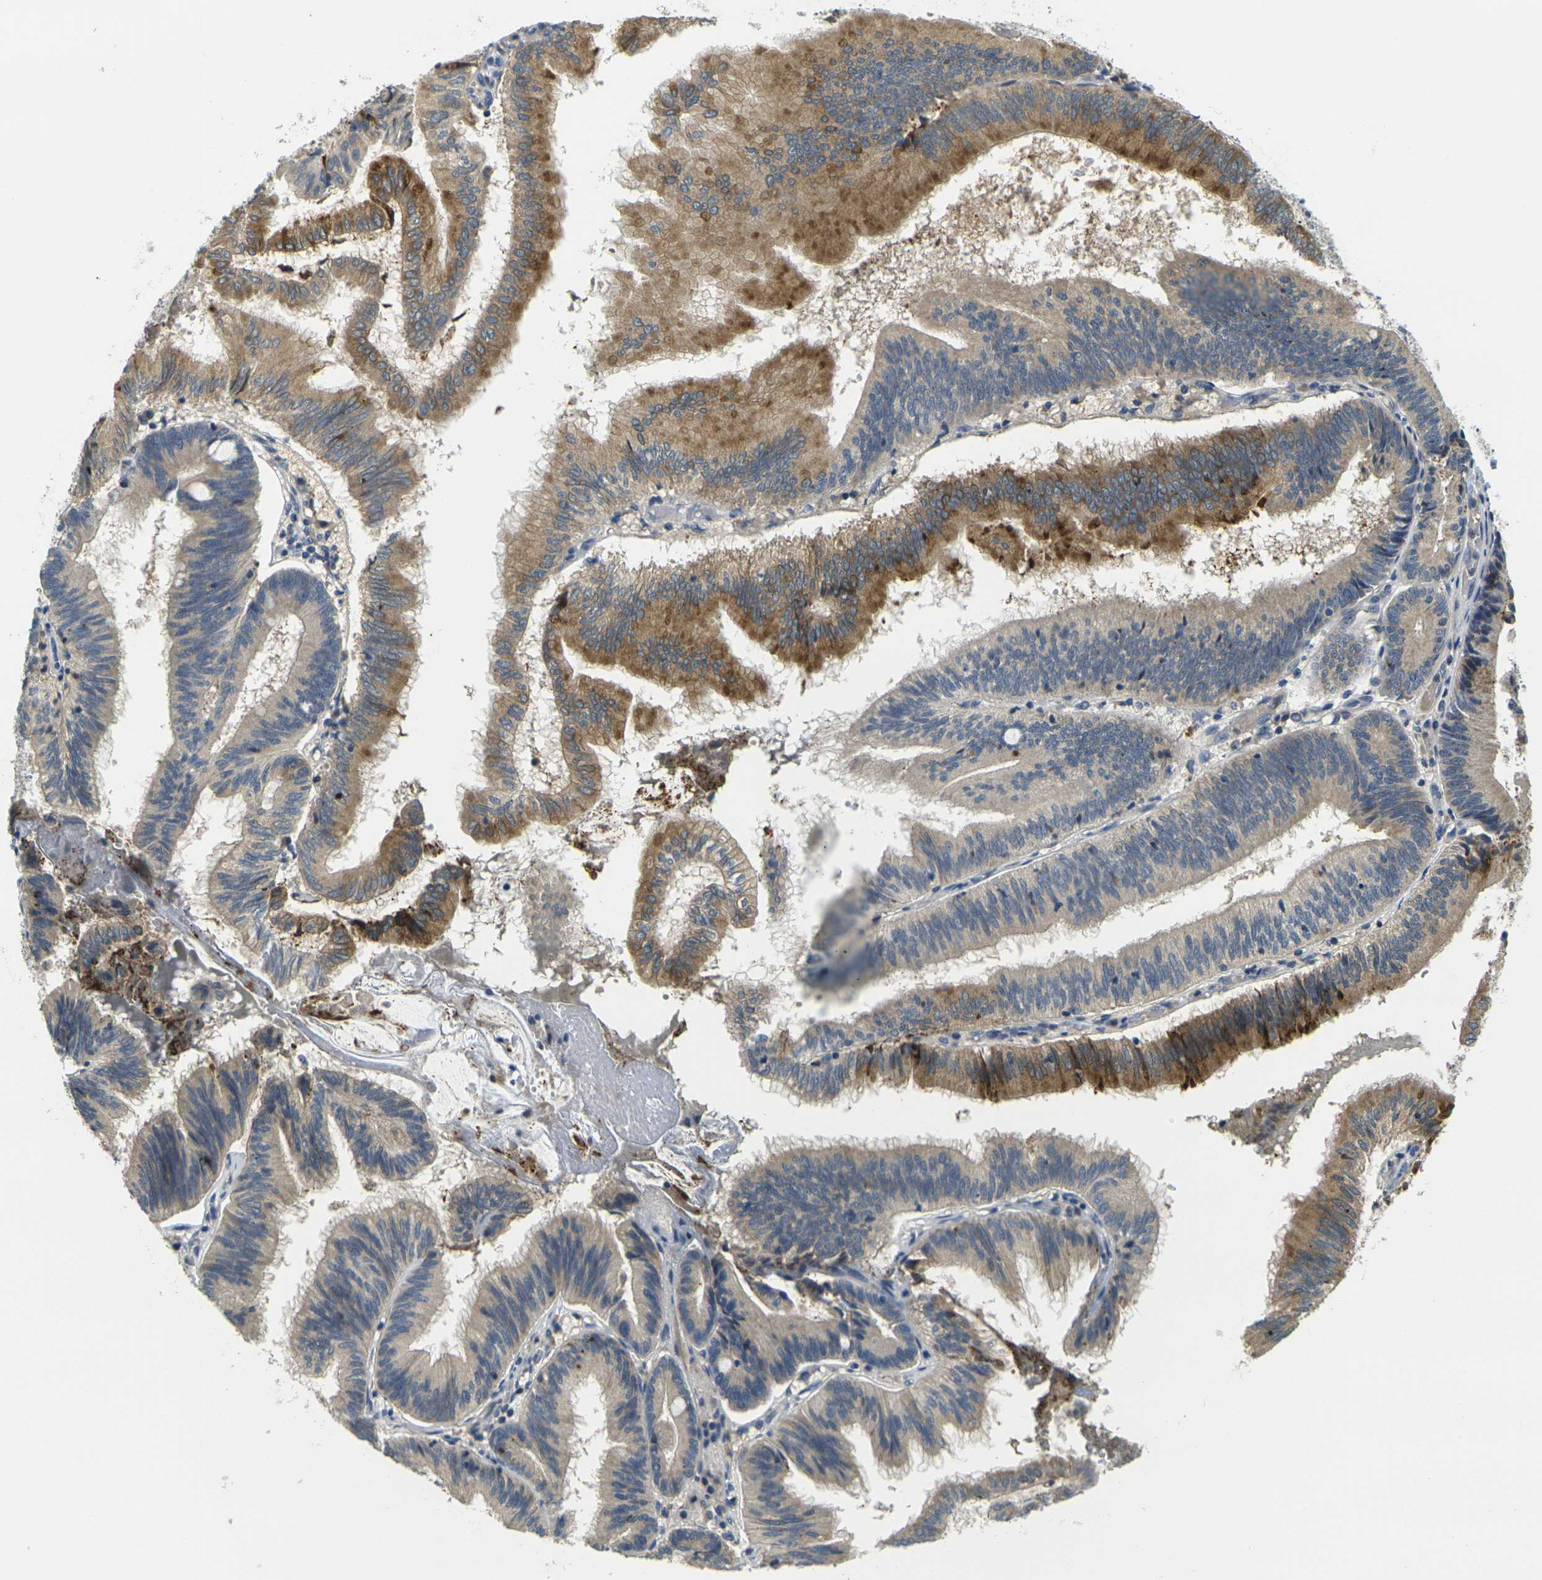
{"staining": {"intensity": "moderate", "quantity": ">75%", "location": "cytoplasmic/membranous"}, "tissue": "pancreatic cancer", "cell_type": "Tumor cells", "image_type": "cancer", "snomed": [{"axis": "morphology", "description": "Adenocarcinoma, NOS"}, {"axis": "topography", "description": "Pancreas"}], "caption": "This micrograph displays immunohistochemistry (IHC) staining of human pancreatic cancer, with medium moderate cytoplasmic/membranous staining in approximately >75% of tumor cells.", "gene": "MINAR2", "patient": {"sex": "male", "age": 82}}